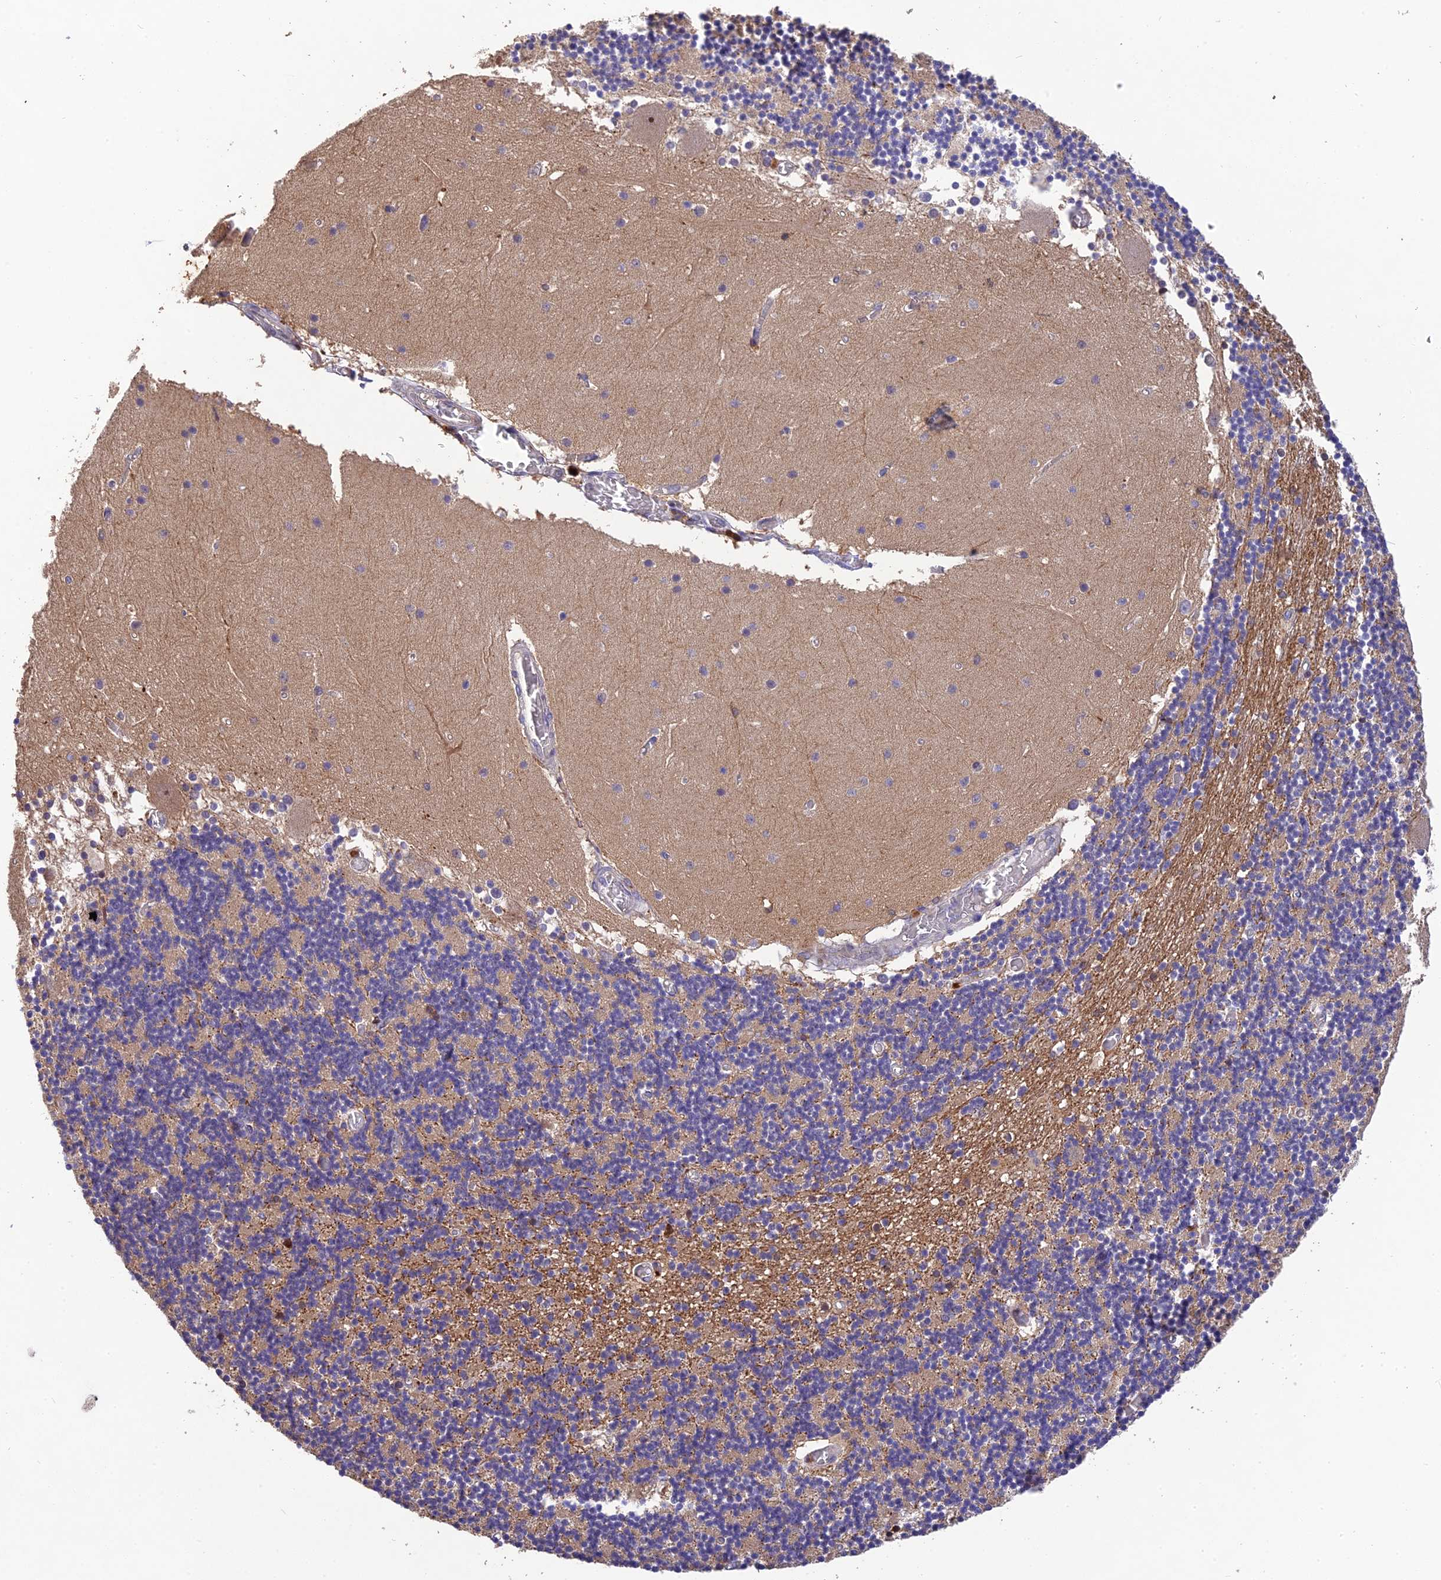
{"staining": {"intensity": "weak", "quantity": "<25%", "location": "cytoplasmic/membranous"}, "tissue": "cerebellum", "cell_type": "Cells in granular layer", "image_type": "normal", "snomed": [{"axis": "morphology", "description": "Normal tissue, NOS"}, {"axis": "topography", "description": "Cerebellum"}], "caption": "The photomicrograph demonstrates no significant staining in cells in granular layer of cerebellum. The staining is performed using DAB brown chromogen with nuclei counter-stained in using hematoxylin.", "gene": "DENND5B", "patient": {"sex": "female", "age": 28}}